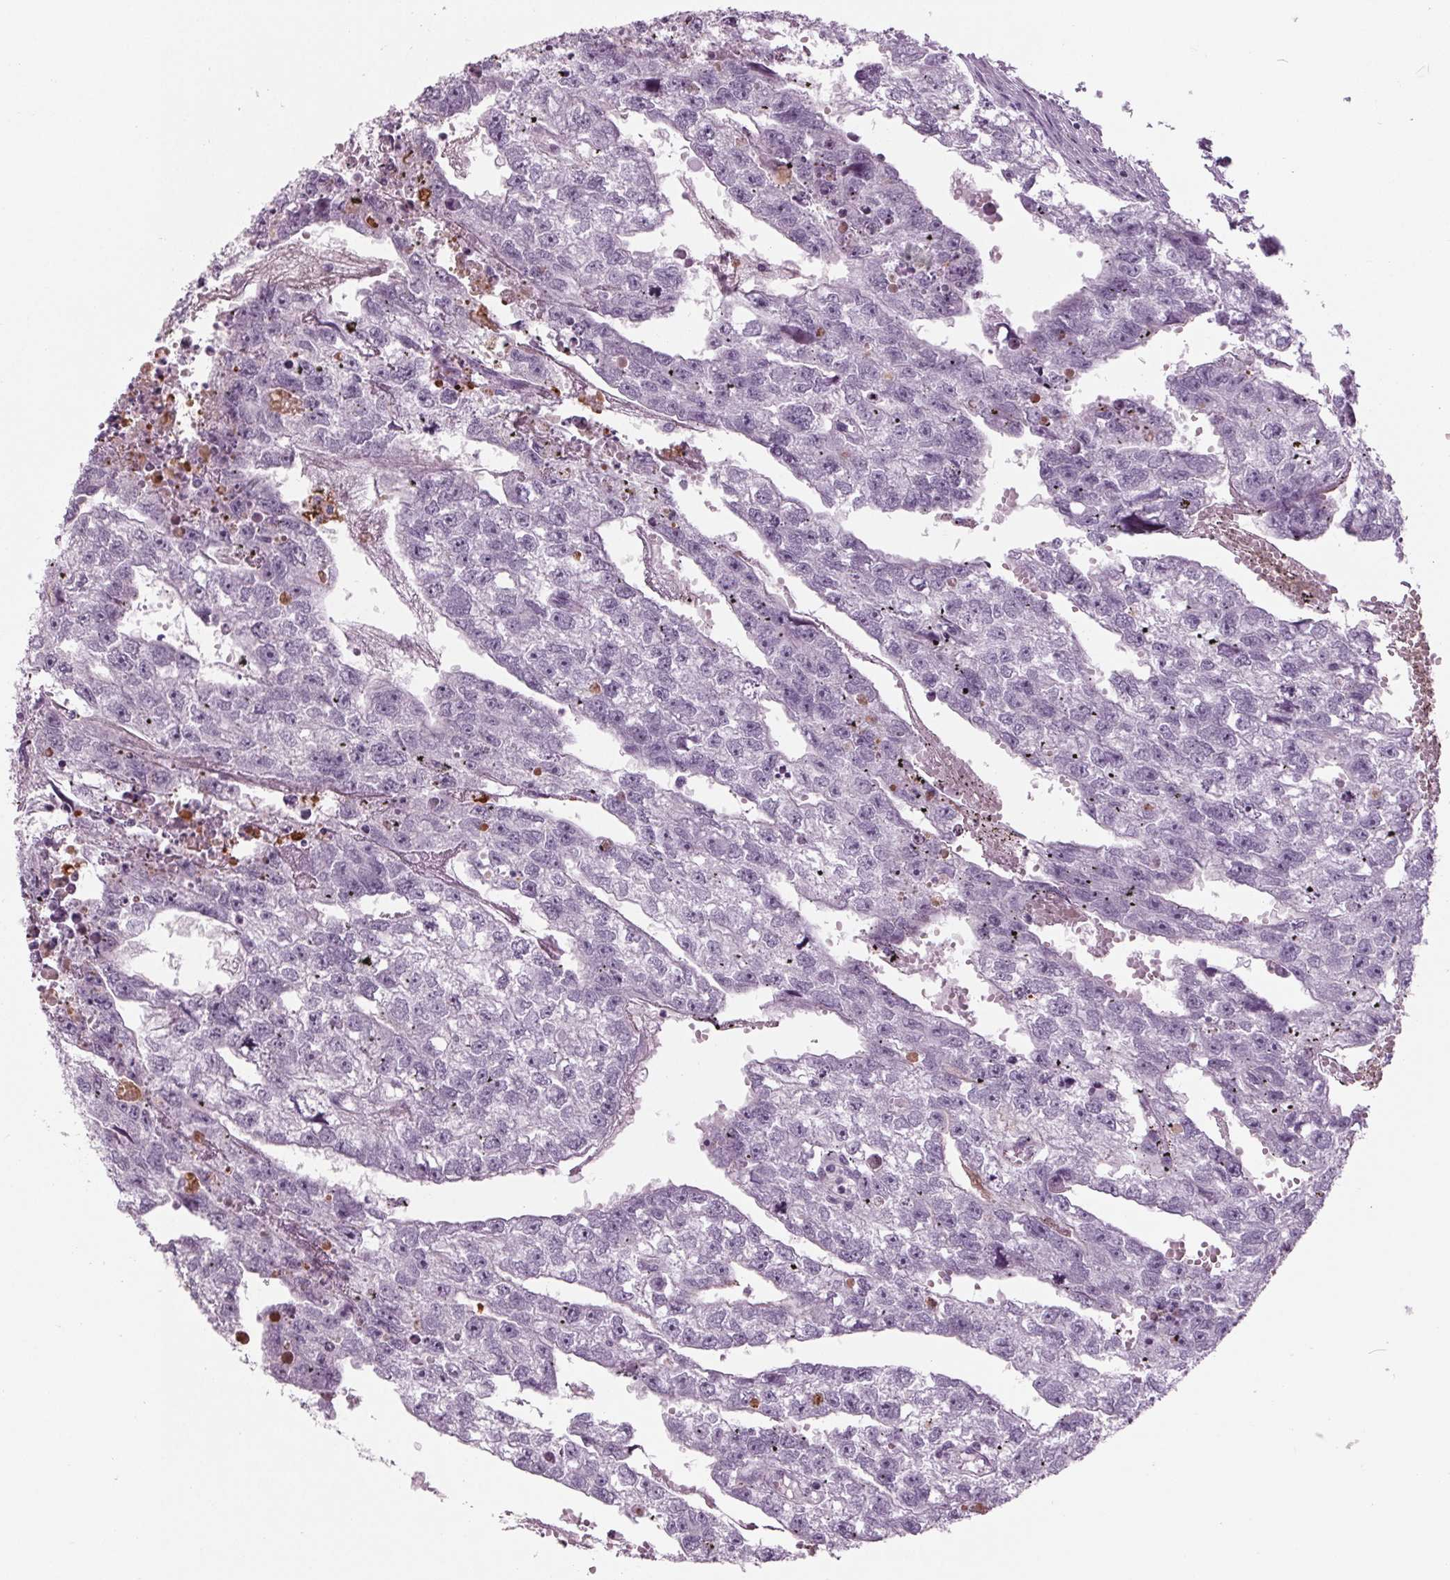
{"staining": {"intensity": "negative", "quantity": "none", "location": "none"}, "tissue": "testis cancer", "cell_type": "Tumor cells", "image_type": "cancer", "snomed": [{"axis": "morphology", "description": "Carcinoma, Embryonal, NOS"}, {"axis": "morphology", "description": "Teratoma, malignant, NOS"}, {"axis": "topography", "description": "Testis"}], "caption": "Testis cancer (embryonal carcinoma) was stained to show a protein in brown. There is no significant expression in tumor cells.", "gene": "CYP3A43", "patient": {"sex": "male", "age": 44}}